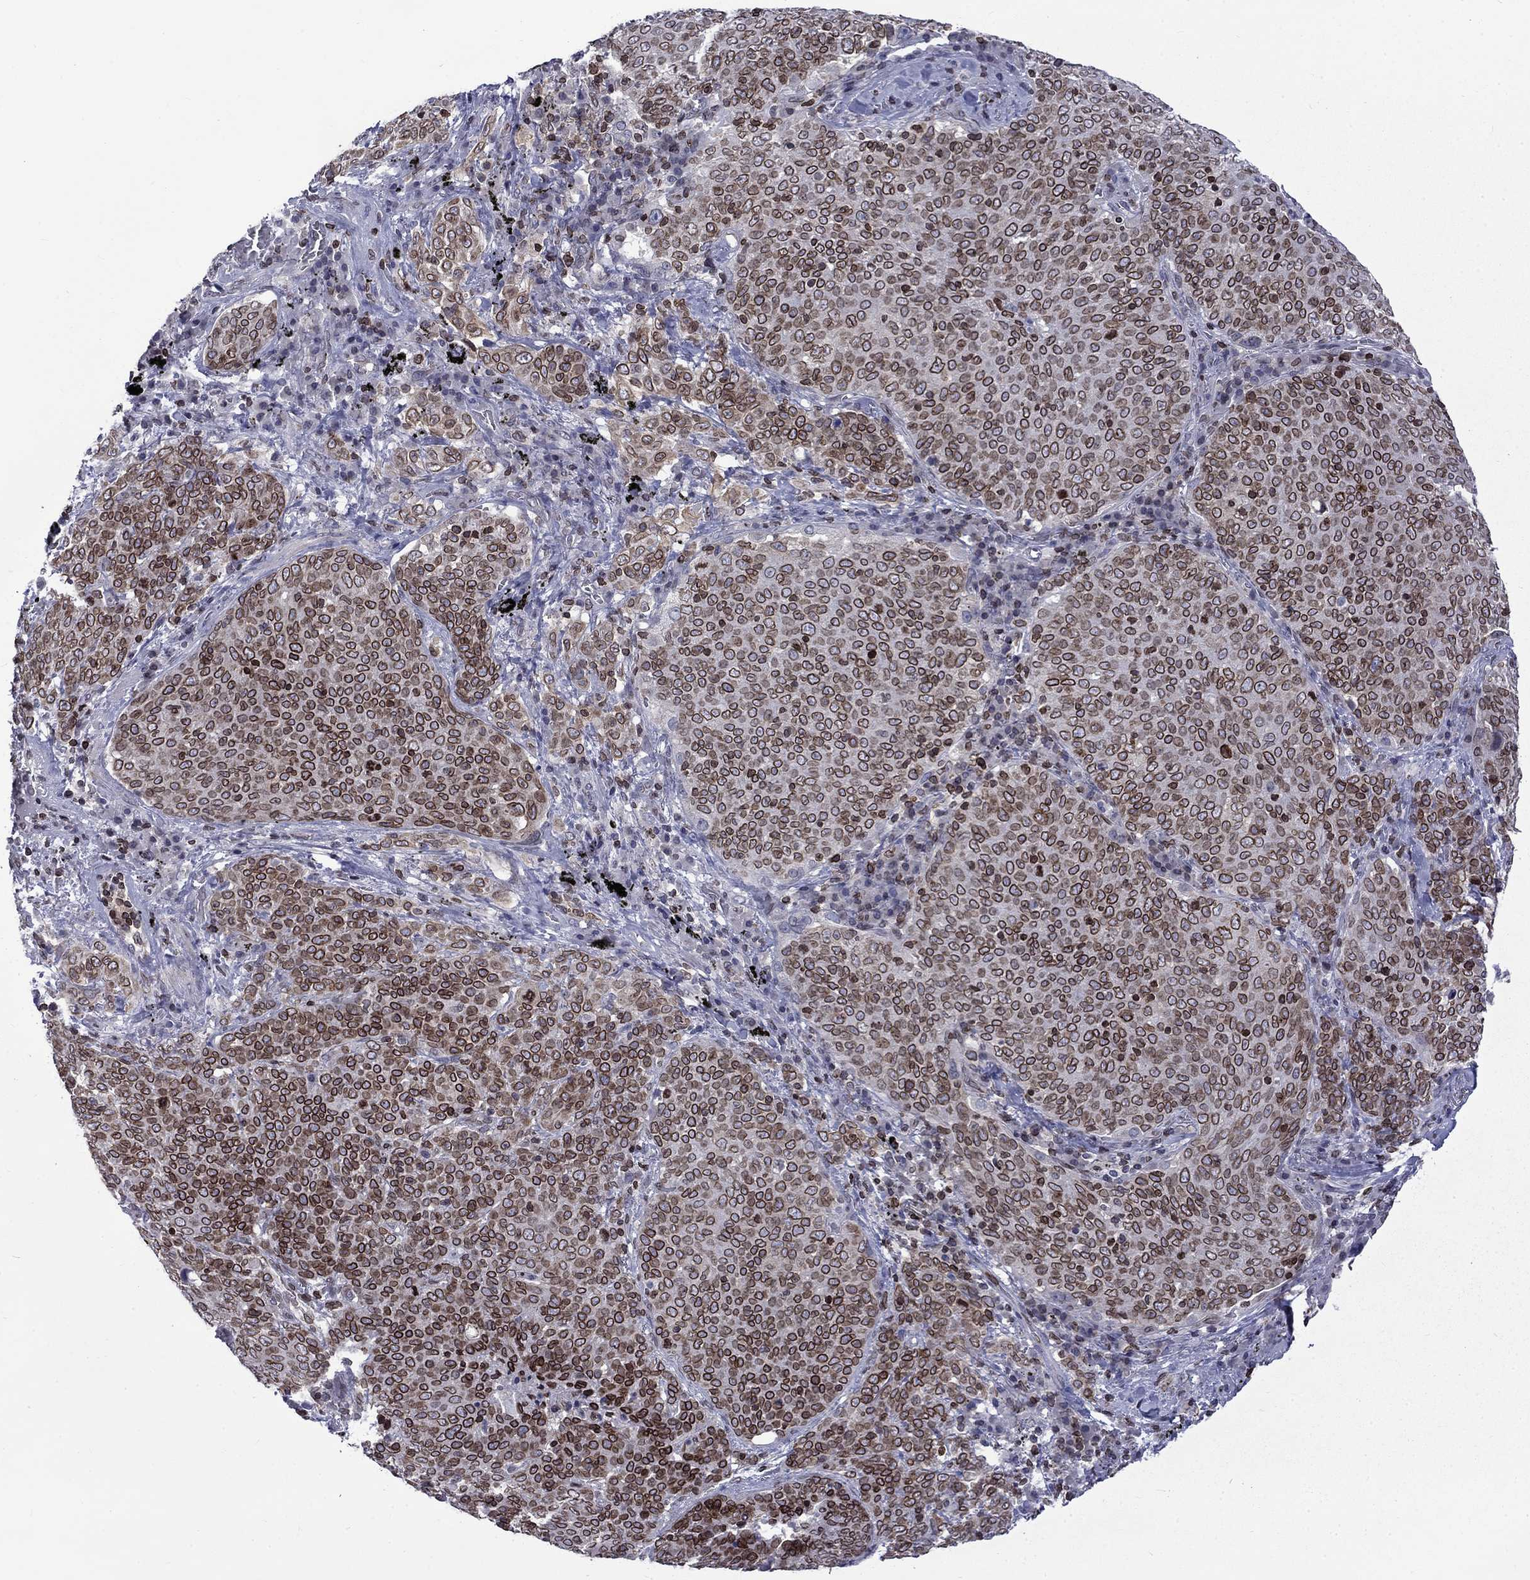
{"staining": {"intensity": "strong", "quantity": ">75%", "location": "cytoplasmic/membranous,nuclear"}, "tissue": "lung cancer", "cell_type": "Tumor cells", "image_type": "cancer", "snomed": [{"axis": "morphology", "description": "Squamous cell carcinoma, NOS"}, {"axis": "topography", "description": "Lung"}], "caption": "Human squamous cell carcinoma (lung) stained with a protein marker exhibits strong staining in tumor cells.", "gene": "SLA", "patient": {"sex": "male", "age": 82}}